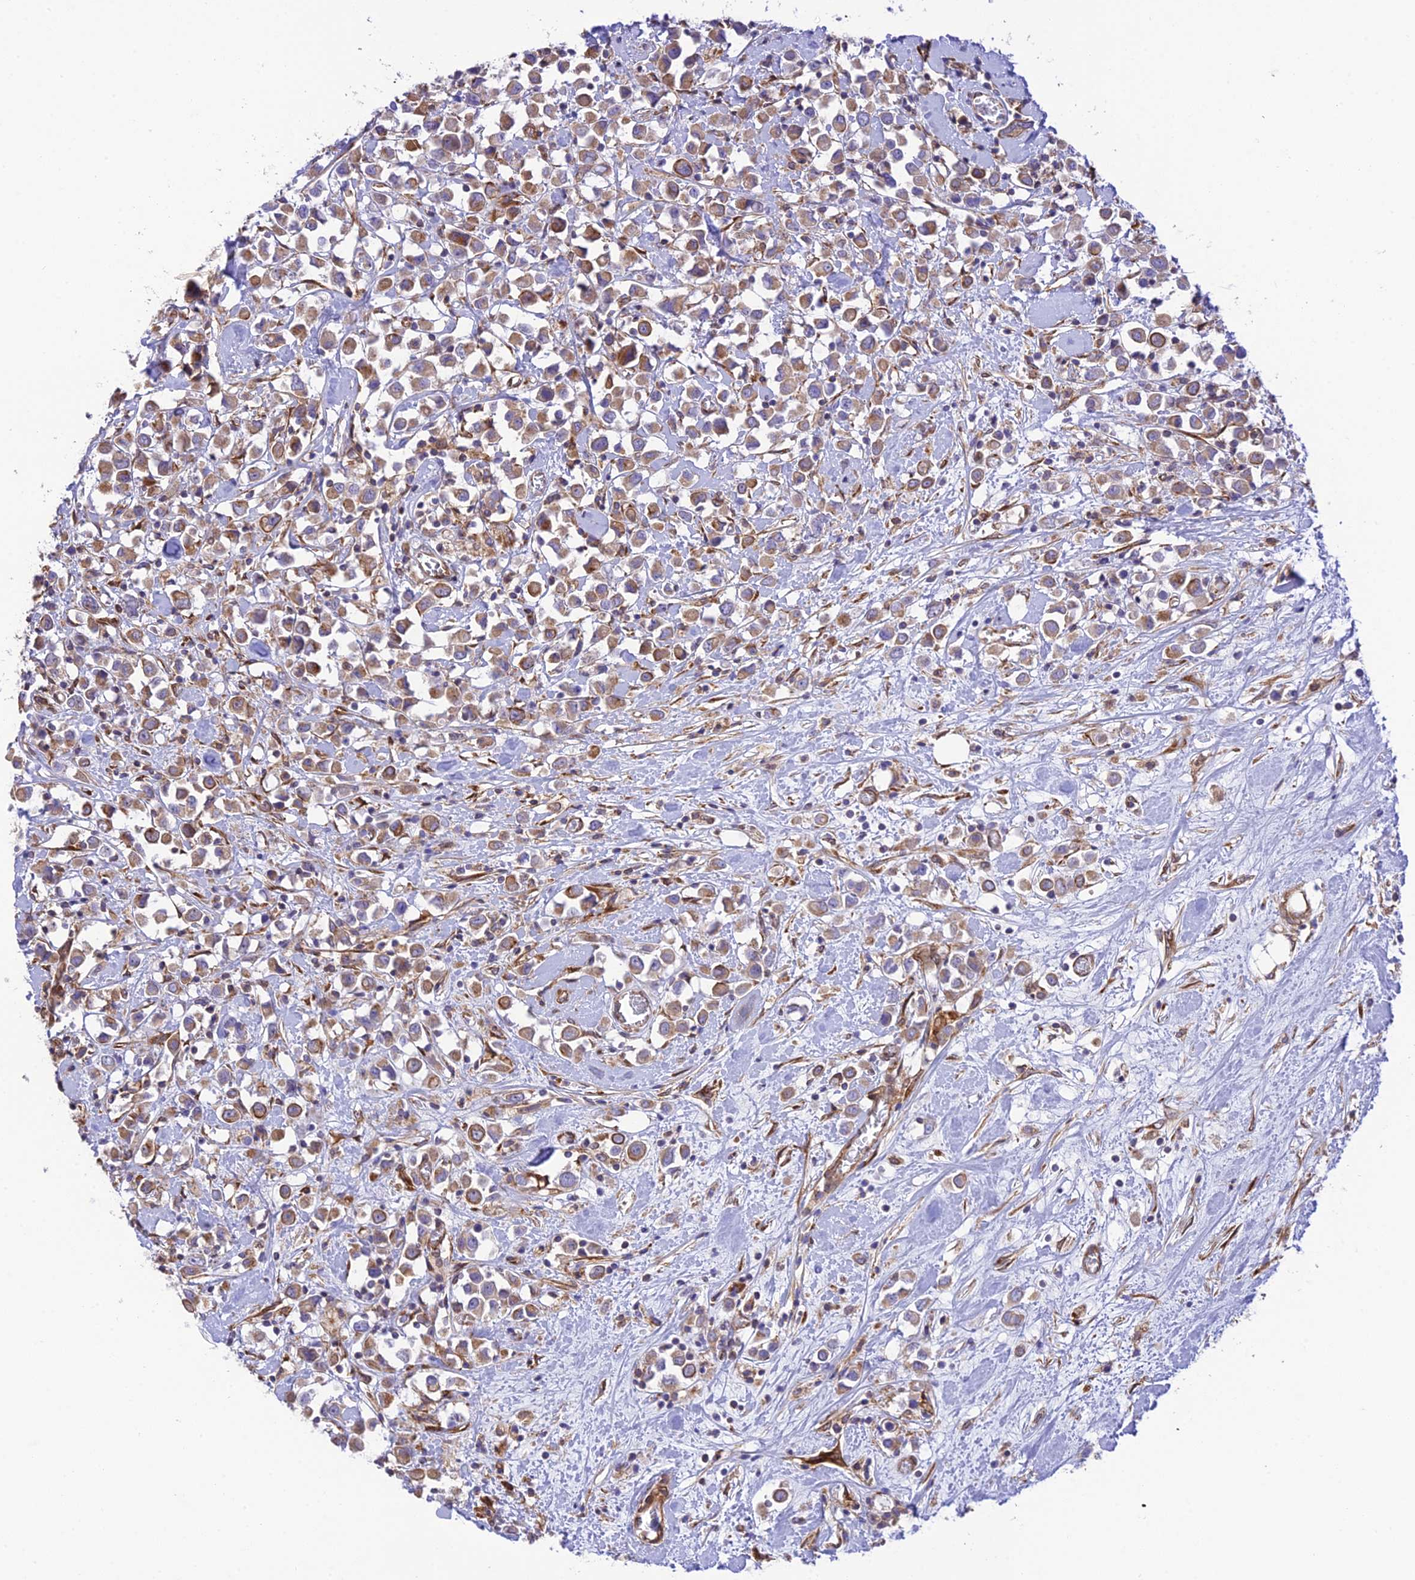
{"staining": {"intensity": "moderate", "quantity": "25%-75%", "location": "cytoplasmic/membranous"}, "tissue": "breast cancer", "cell_type": "Tumor cells", "image_type": "cancer", "snomed": [{"axis": "morphology", "description": "Duct carcinoma"}, {"axis": "topography", "description": "Breast"}], "caption": "Immunohistochemical staining of human invasive ductal carcinoma (breast) demonstrates moderate cytoplasmic/membranous protein positivity in about 25%-75% of tumor cells.", "gene": "EXOC3L4", "patient": {"sex": "female", "age": 61}}